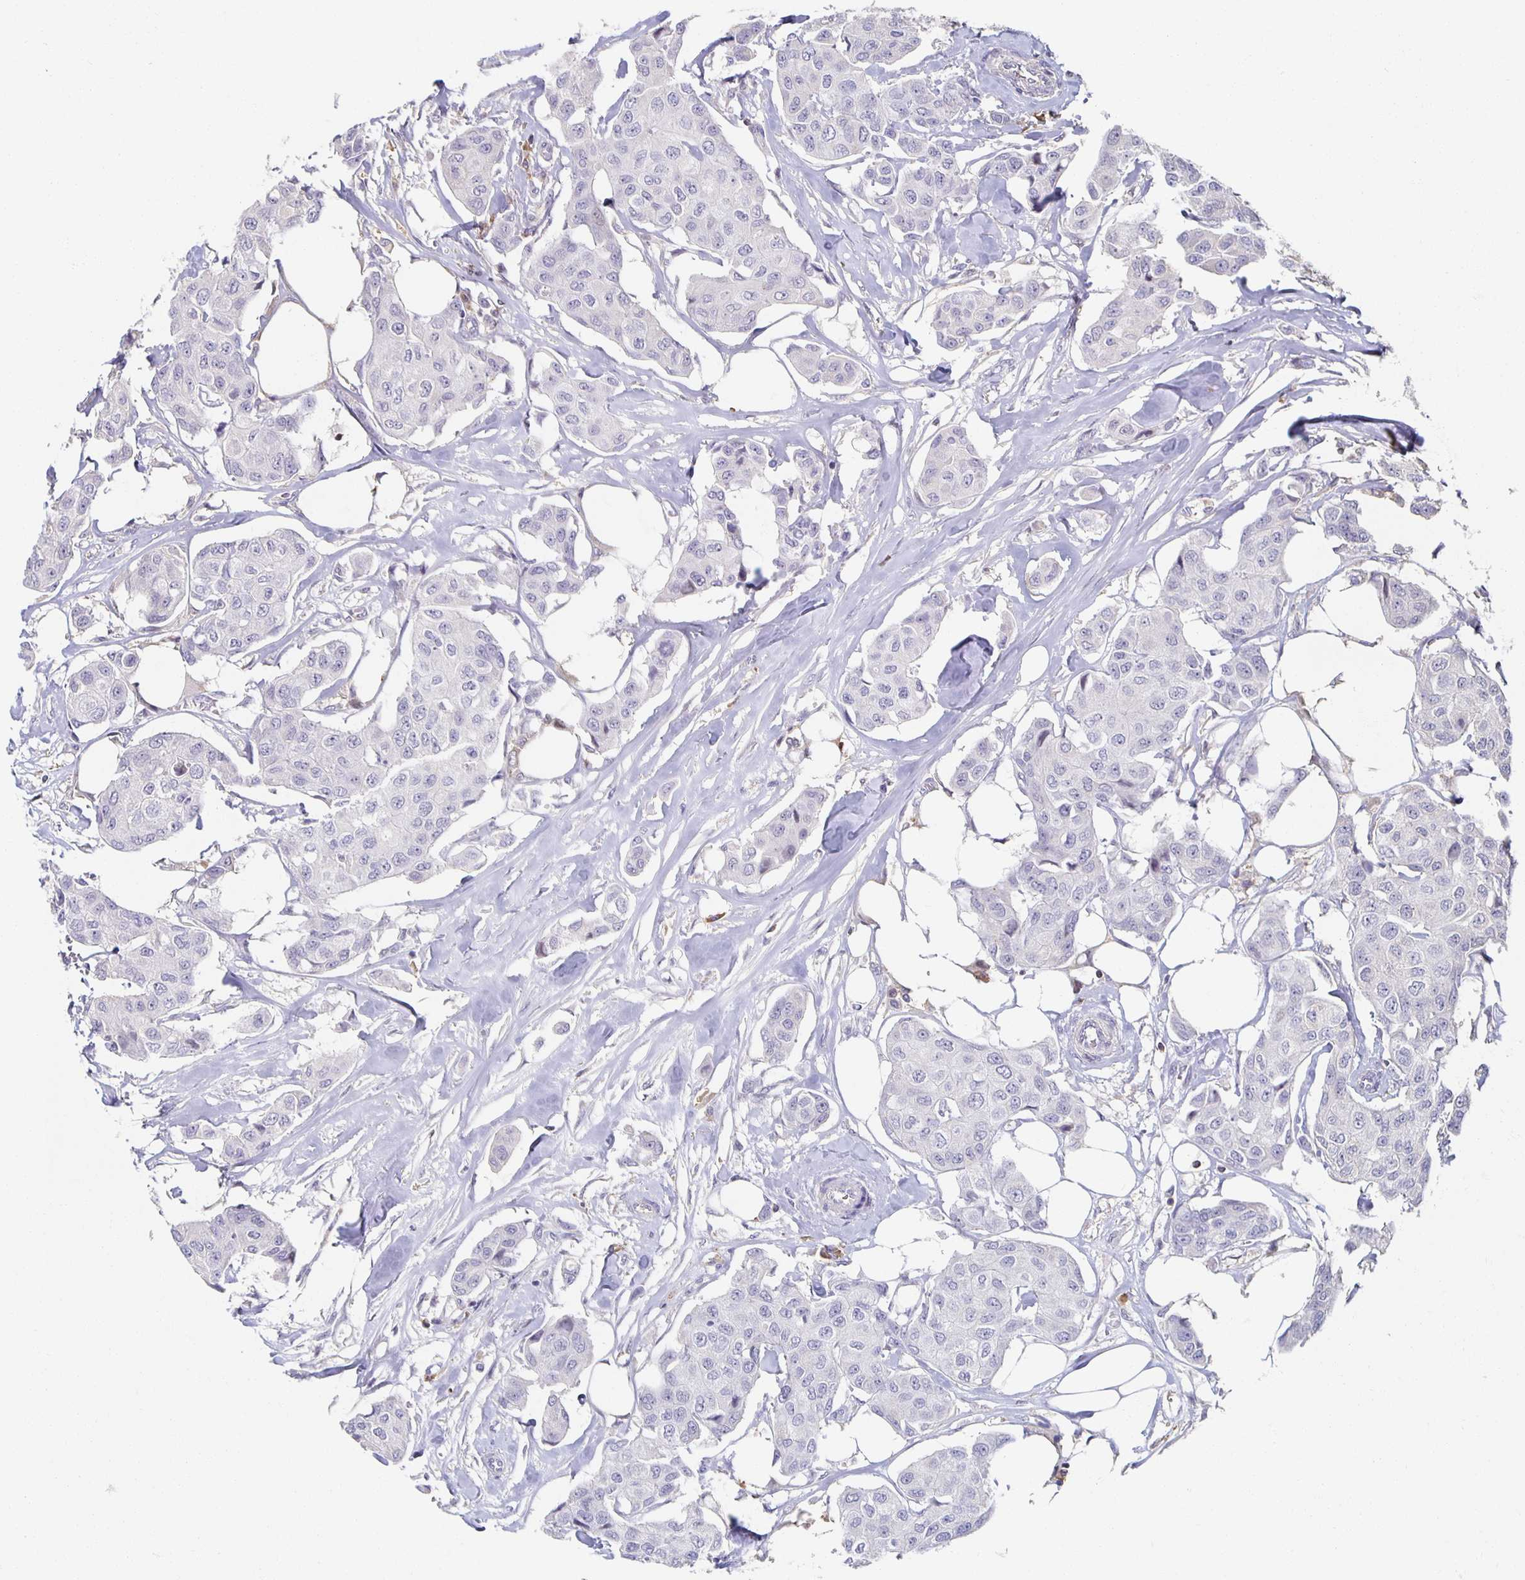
{"staining": {"intensity": "negative", "quantity": "none", "location": "none"}, "tissue": "breast cancer", "cell_type": "Tumor cells", "image_type": "cancer", "snomed": [{"axis": "morphology", "description": "Duct carcinoma"}, {"axis": "topography", "description": "Breast"}, {"axis": "topography", "description": "Lymph node"}], "caption": "The image shows no staining of tumor cells in breast cancer.", "gene": "ZNF692", "patient": {"sex": "female", "age": 80}}